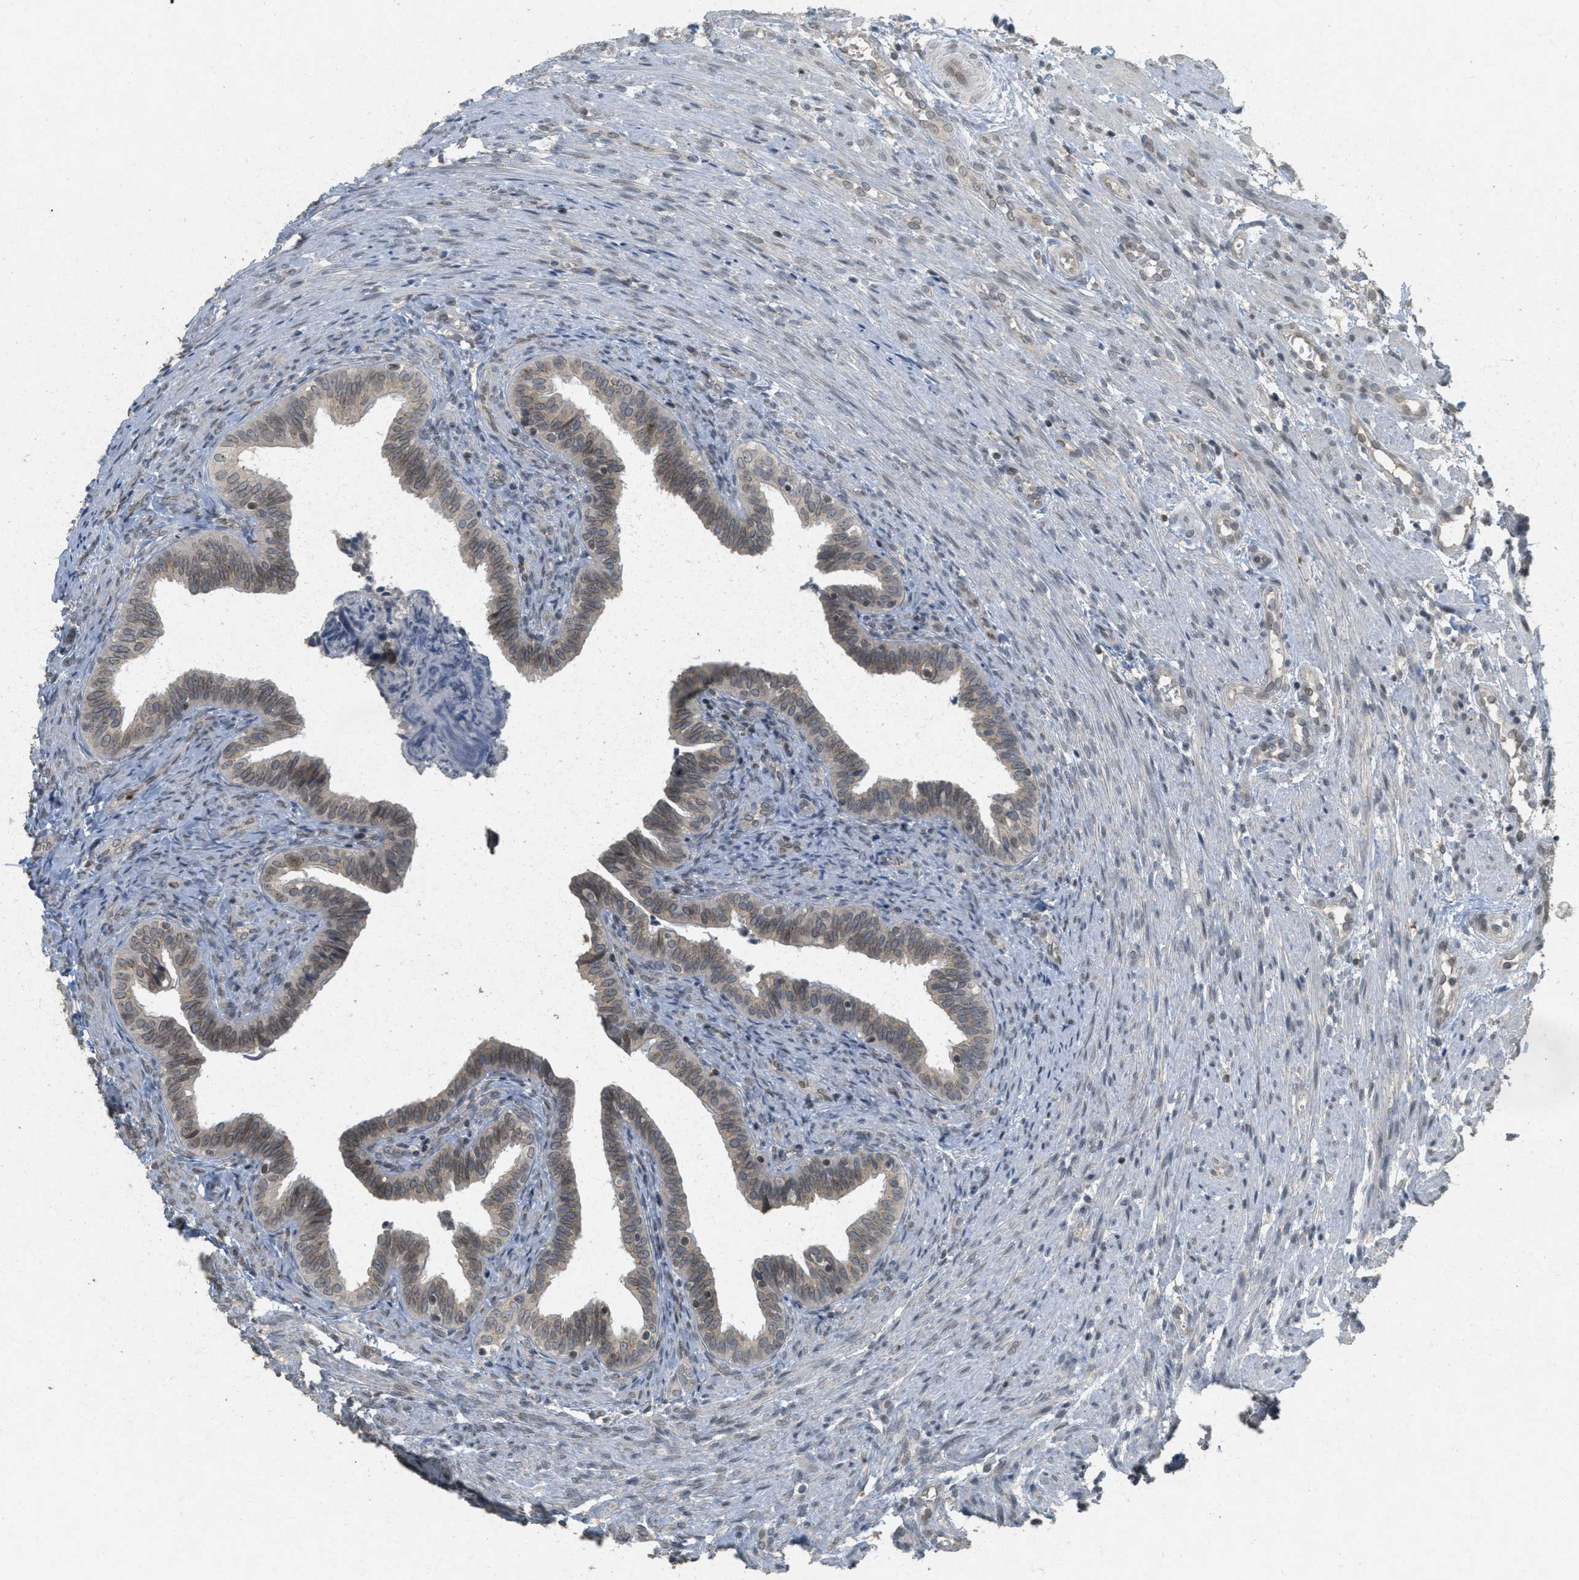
{"staining": {"intensity": "weak", "quantity": "25%-75%", "location": "cytoplasmic/membranous,nuclear"}, "tissue": "fallopian tube", "cell_type": "Glandular cells", "image_type": "normal", "snomed": [{"axis": "morphology", "description": "Normal tissue, NOS"}, {"axis": "topography", "description": "Fallopian tube"}, {"axis": "topography", "description": "Placenta"}], "caption": "The image displays a brown stain indicating the presence of a protein in the cytoplasmic/membranous,nuclear of glandular cells in fallopian tube. The staining was performed using DAB (3,3'-diaminobenzidine) to visualize the protein expression in brown, while the nuclei were stained in blue with hematoxylin (Magnification: 20x).", "gene": "ABHD6", "patient": {"sex": "female", "age": 34}}